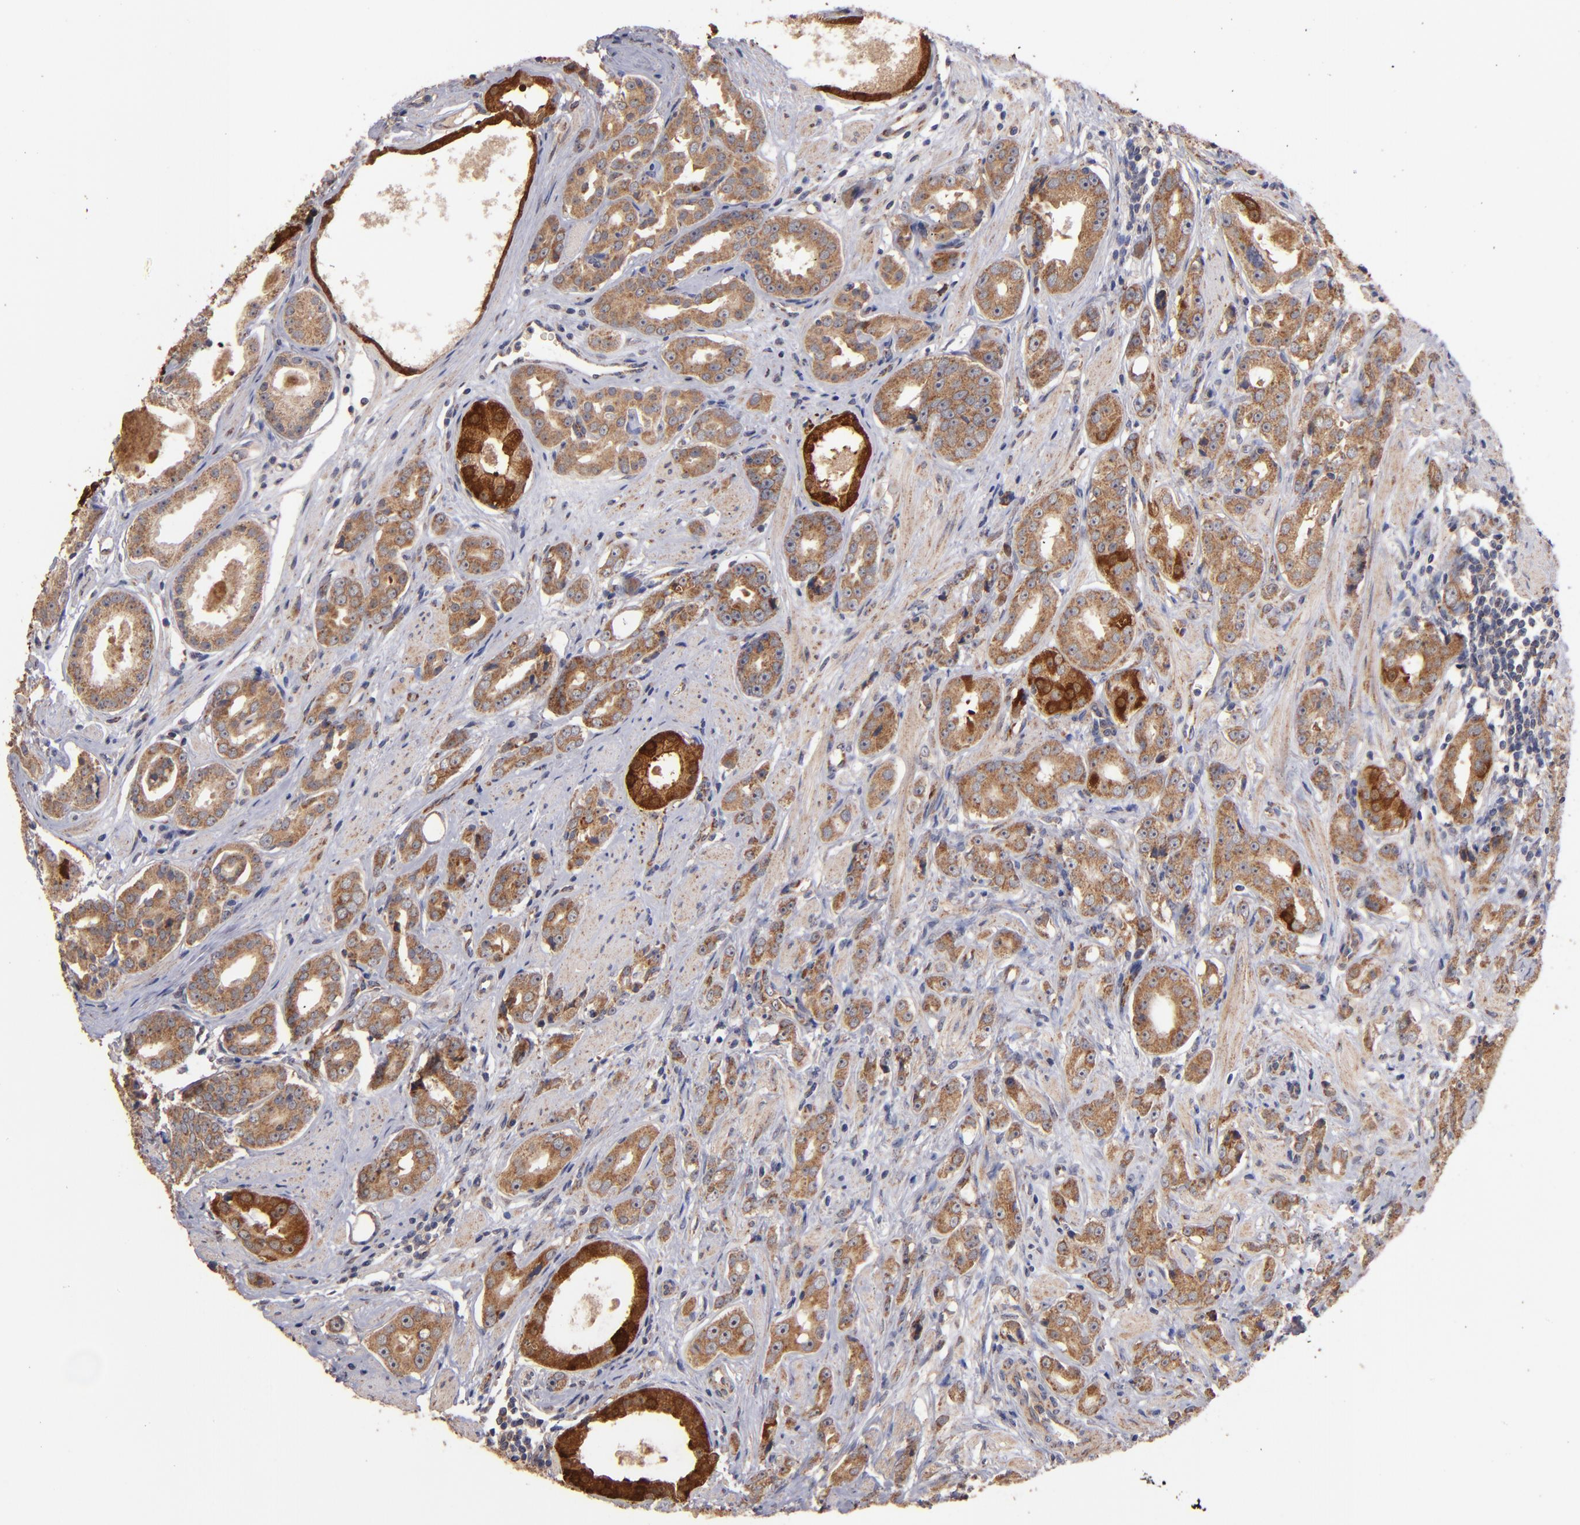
{"staining": {"intensity": "moderate", "quantity": ">75%", "location": "cytoplasmic/membranous"}, "tissue": "prostate cancer", "cell_type": "Tumor cells", "image_type": "cancer", "snomed": [{"axis": "morphology", "description": "Adenocarcinoma, Medium grade"}, {"axis": "topography", "description": "Prostate"}], "caption": "High-magnification brightfield microscopy of prostate cancer (medium-grade adenocarcinoma) stained with DAB (3,3'-diaminobenzidine) (brown) and counterstained with hematoxylin (blue). tumor cells exhibit moderate cytoplasmic/membranous staining is identified in about>75% of cells. (brown staining indicates protein expression, while blue staining denotes nuclei).", "gene": "DIABLO", "patient": {"sex": "male", "age": 53}}